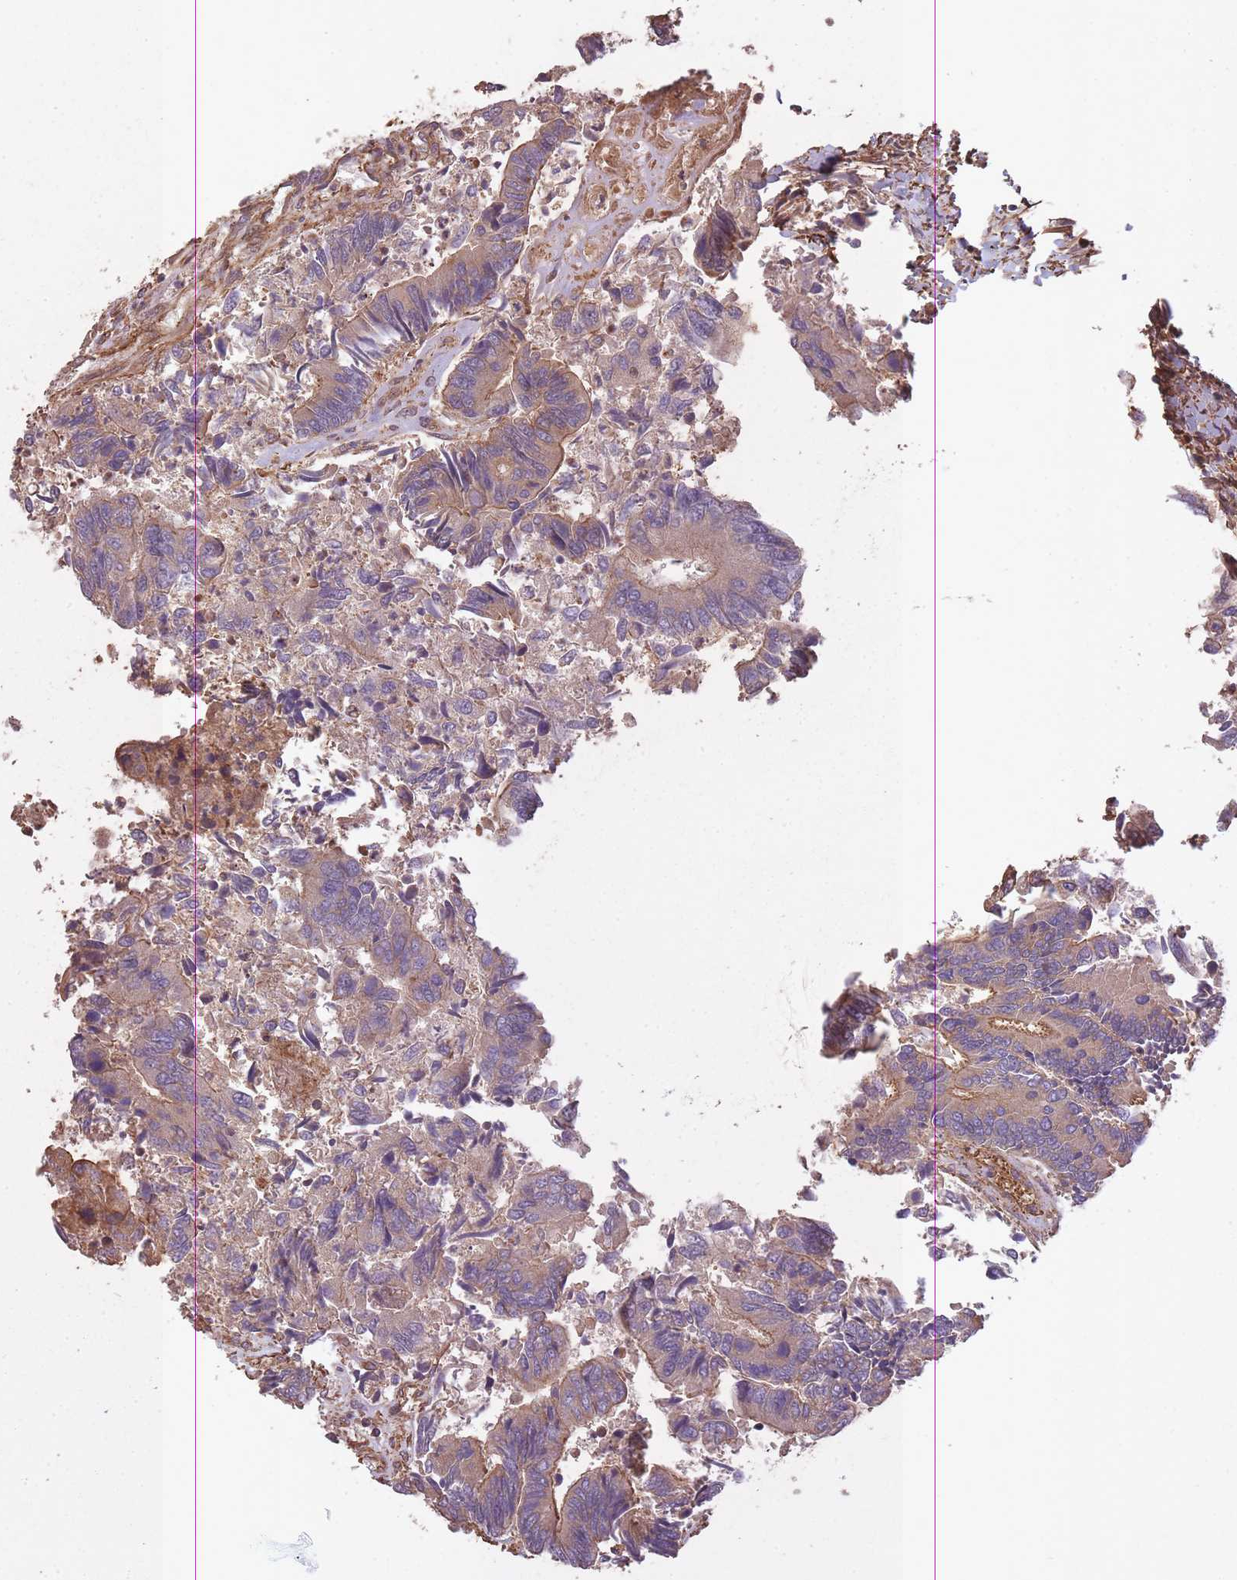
{"staining": {"intensity": "moderate", "quantity": "25%-75%", "location": "cytoplasmic/membranous"}, "tissue": "colorectal cancer", "cell_type": "Tumor cells", "image_type": "cancer", "snomed": [{"axis": "morphology", "description": "Adenocarcinoma, NOS"}, {"axis": "topography", "description": "Colon"}], "caption": "The immunohistochemical stain highlights moderate cytoplasmic/membranous expression in tumor cells of adenocarcinoma (colorectal) tissue. (DAB (3,3'-diaminobenzidine) = brown stain, brightfield microscopy at high magnification).", "gene": "ARMH3", "patient": {"sex": "female", "age": 67}}